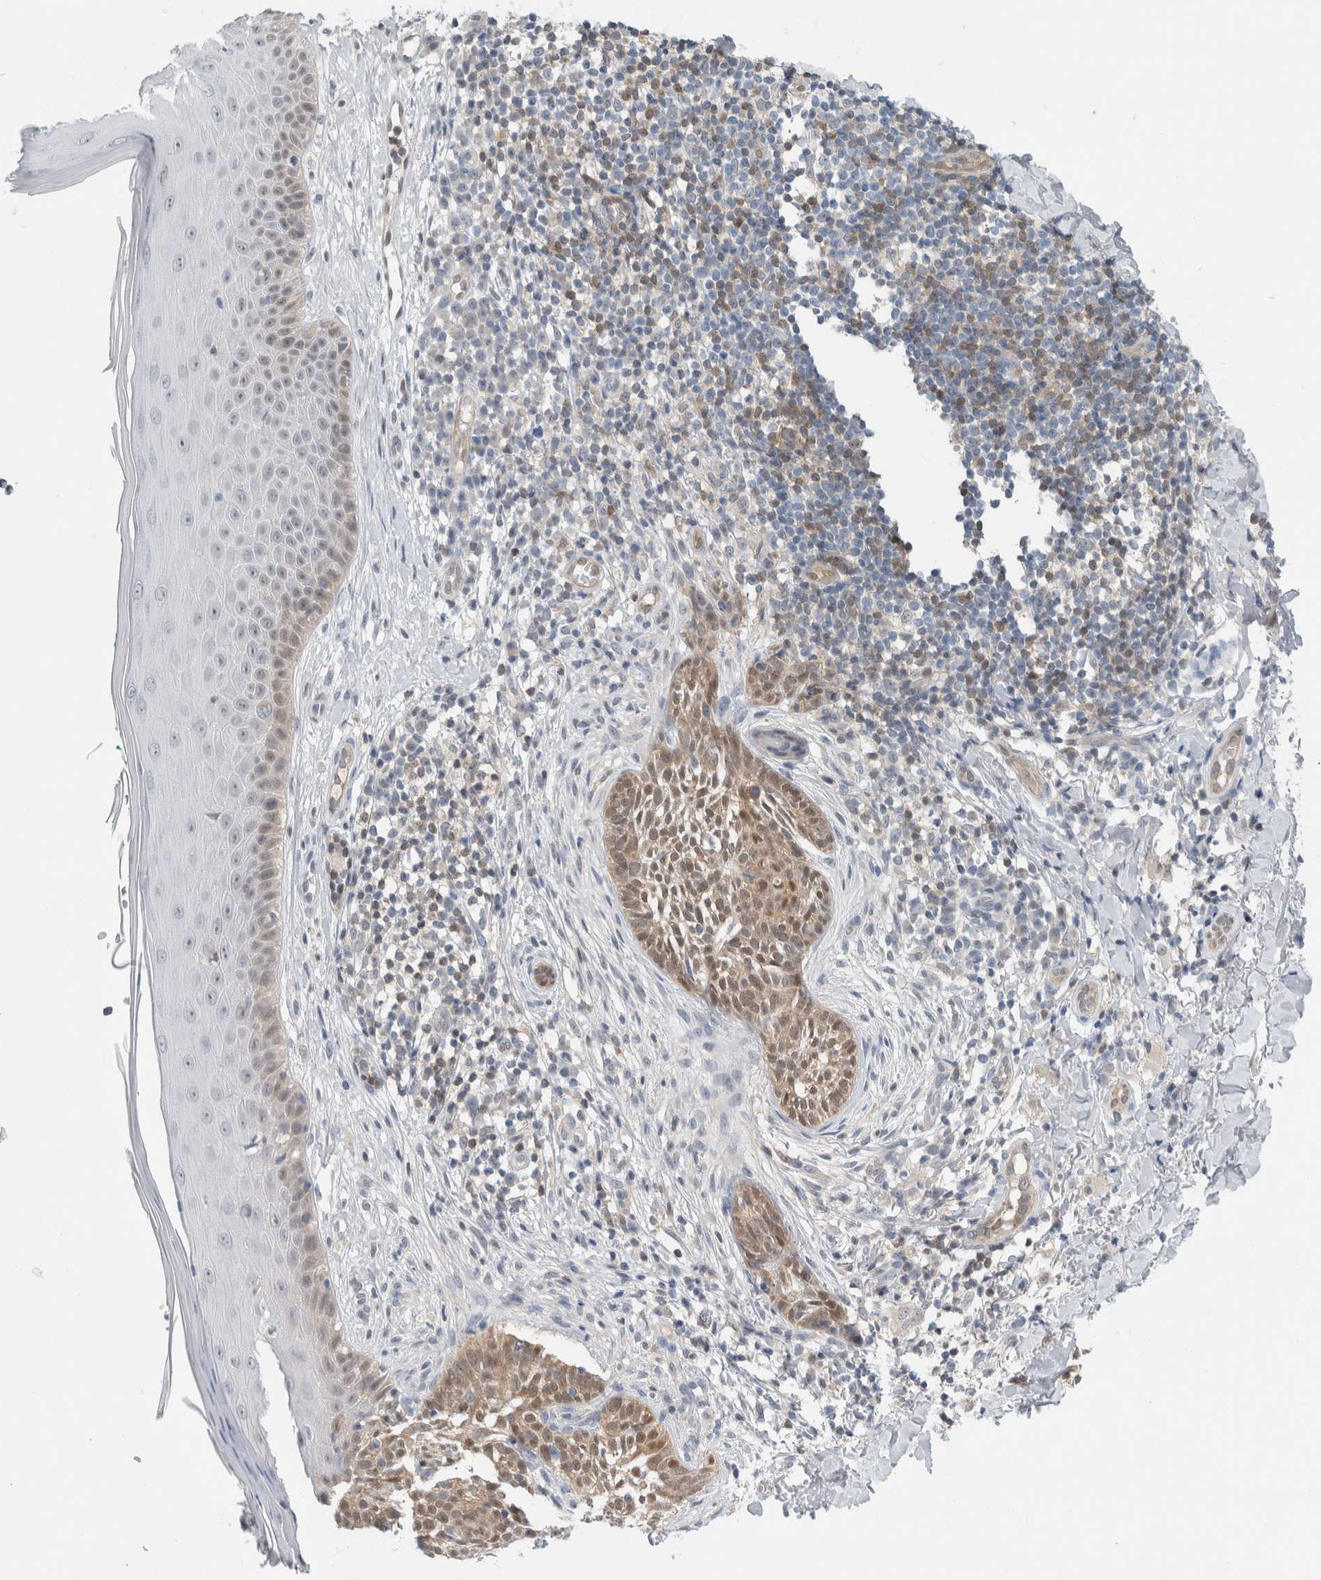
{"staining": {"intensity": "weak", "quantity": ">75%", "location": "cytoplasmic/membranous,nuclear"}, "tissue": "skin cancer", "cell_type": "Tumor cells", "image_type": "cancer", "snomed": [{"axis": "morphology", "description": "Normal tissue, NOS"}, {"axis": "morphology", "description": "Basal cell carcinoma"}, {"axis": "topography", "description": "Skin"}], "caption": "Skin cancer (basal cell carcinoma) stained for a protein exhibits weak cytoplasmic/membranous and nuclear positivity in tumor cells. Using DAB (brown) and hematoxylin (blue) stains, captured at high magnification using brightfield microscopy.", "gene": "CASP6", "patient": {"sex": "male", "age": 67}}